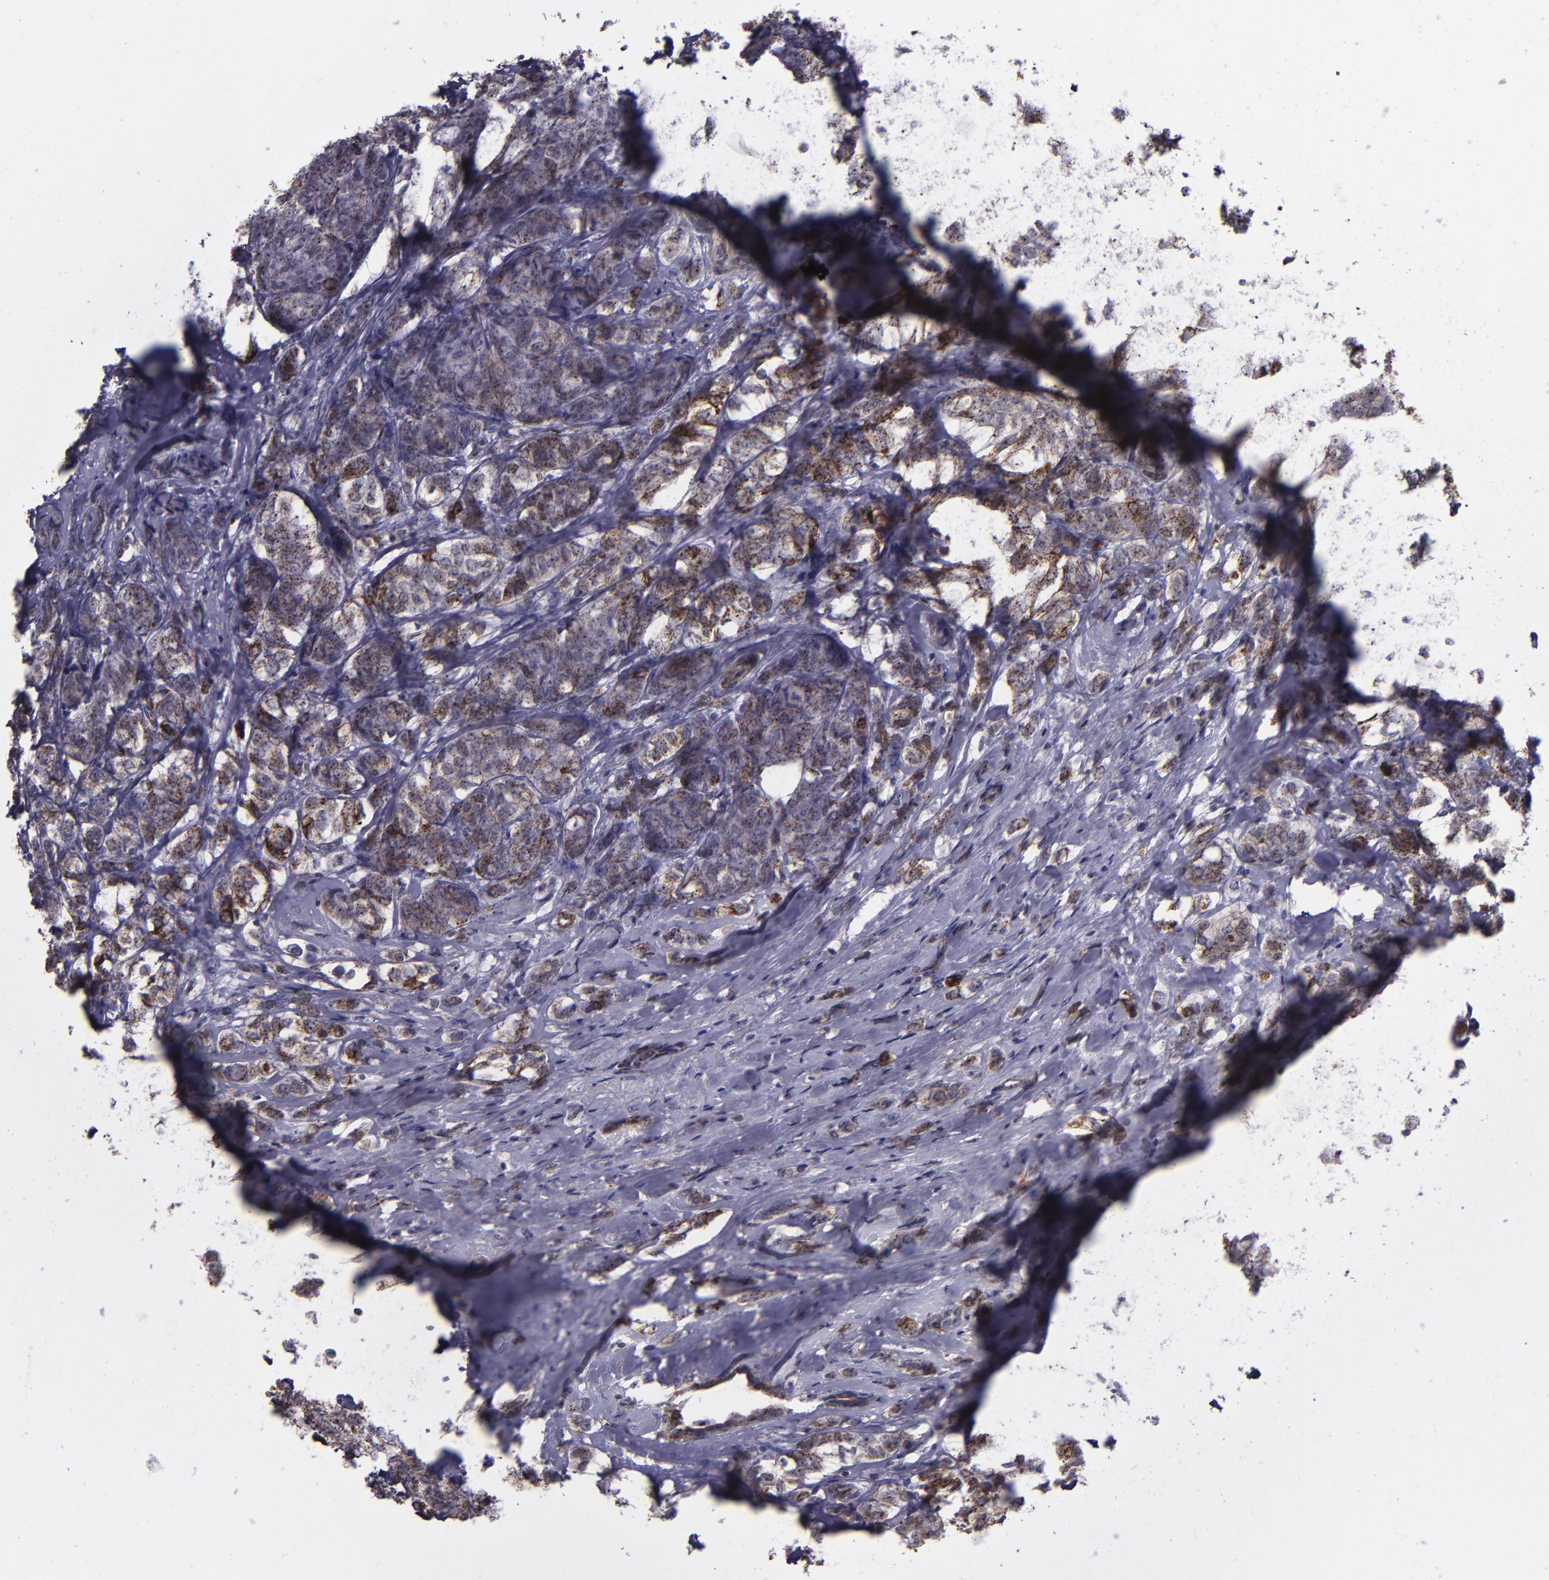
{"staining": {"intensity": "moderate", "quantity": "25%-75%", "location": "cytoplasmic/membranous"}, "tissue": "breast cancer", "cell_type": "Tumor cells", "image_type": "cancer", "snomed": [{"axis": "morphology", "description": "Lobular carcinoma"}, {"axis": "topography", "description": "Breast"}], "caption": "Immunohistochemical staining of human breast cancer (lobular carcinoma) exhibits moderate cytoplasmic/membranous protein staining in about 25%-75% of tumor cells.", "gene": "LONP1", "patient": {"sex": "female", "age": 60}}